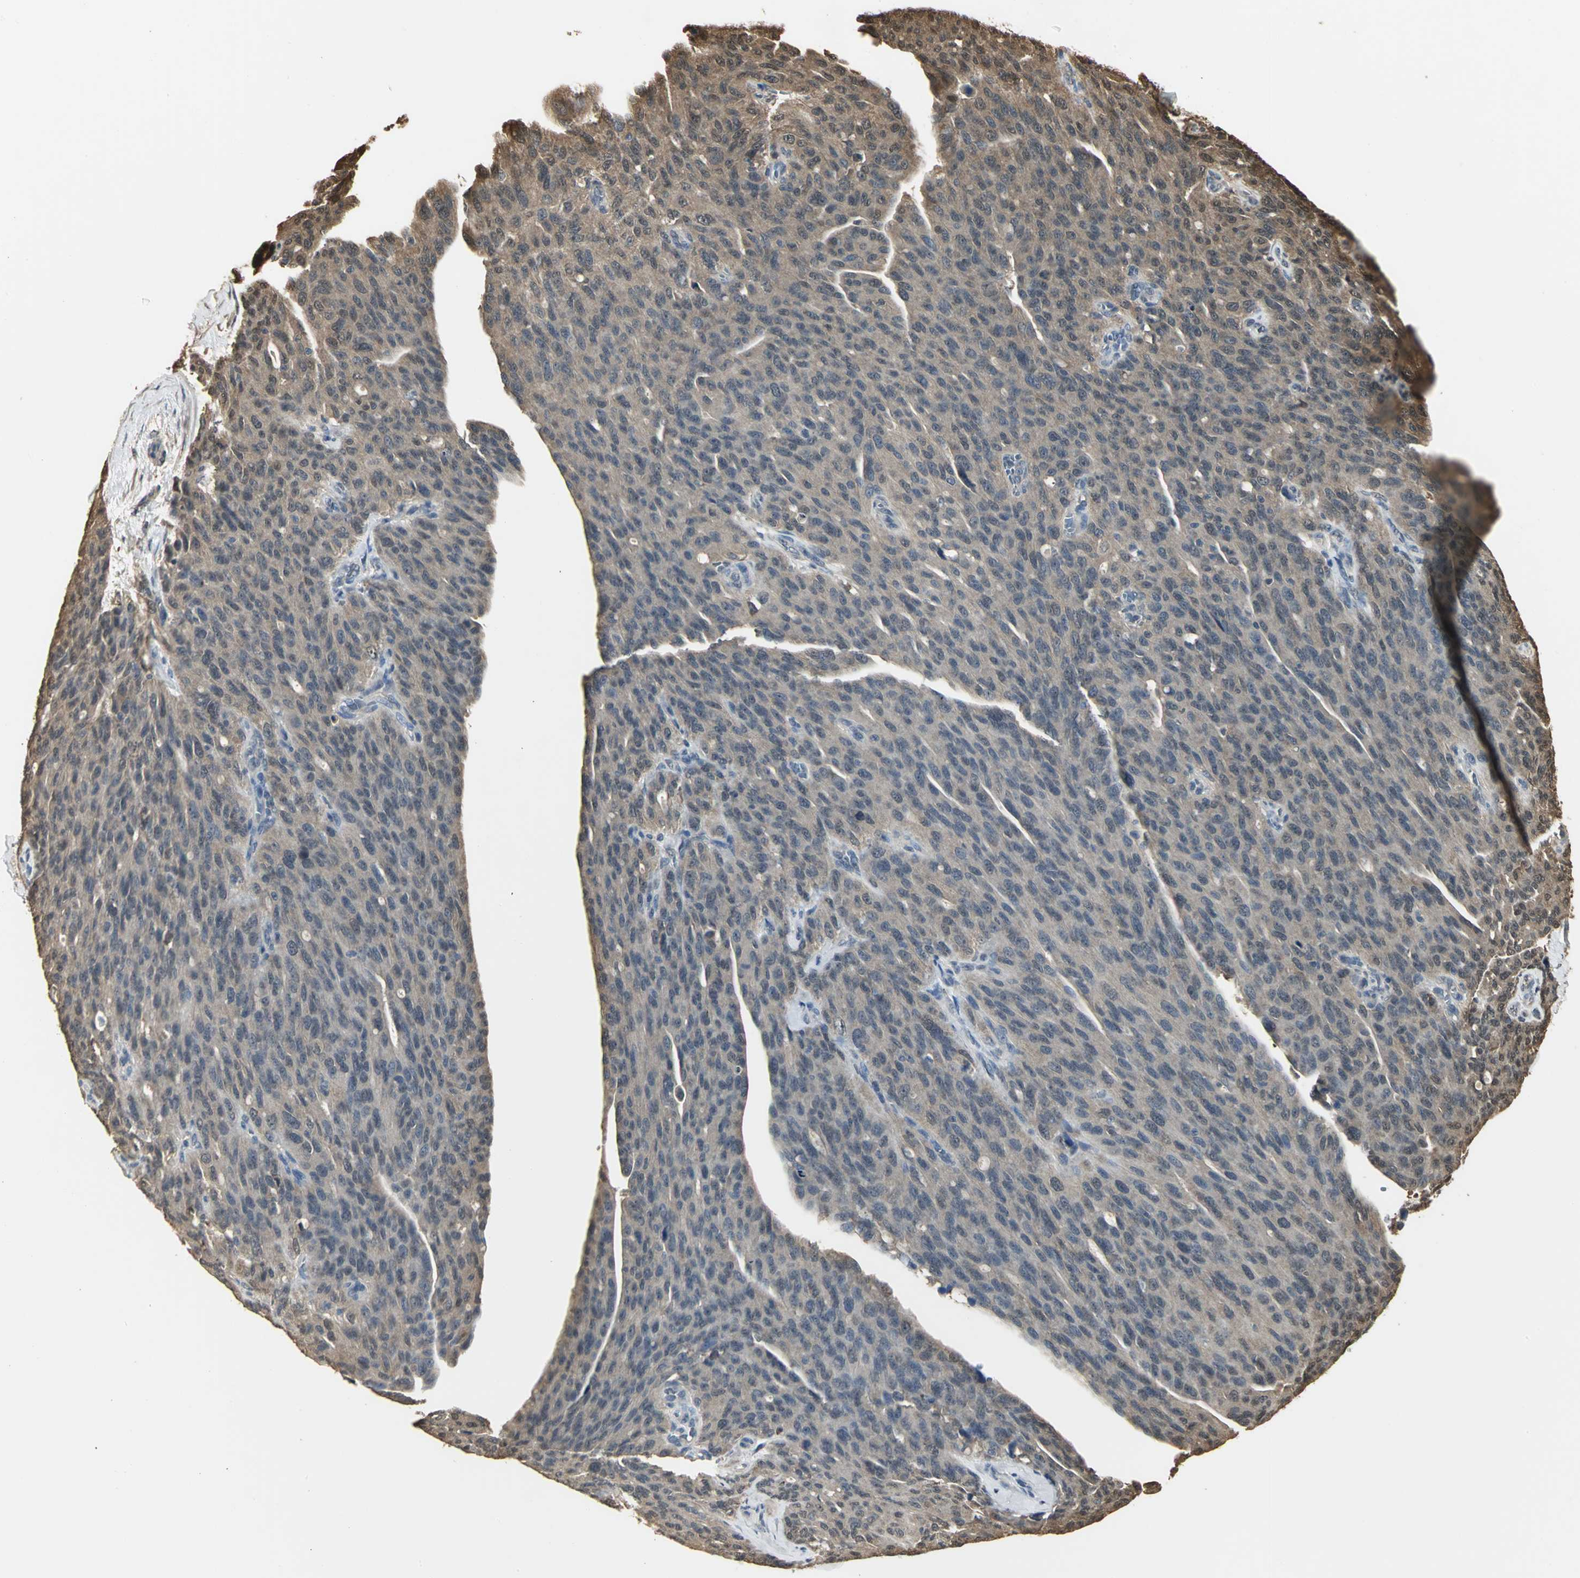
{"staining": {"intensity": "weak", "quantity": ">75%", "location": "cytoplasmic/membranous"}, "tissue": "ovarian cancer", "cell_type": "Tumor cells", "image_type": "cancer", "snomed": [{"axis": "morphology", "description": "Carcinoma, endometroid"}, {"axis": "topography", "description": "Ovary"}], "caption": "Approximately >75% of tumor cells in ovarian cancer show weak cytoplasmic/membranous protein positivity as visualized by brown immunohistochemical staining.", "gene": "PARK7", "patient": {"sex": "female", "age": 60}}